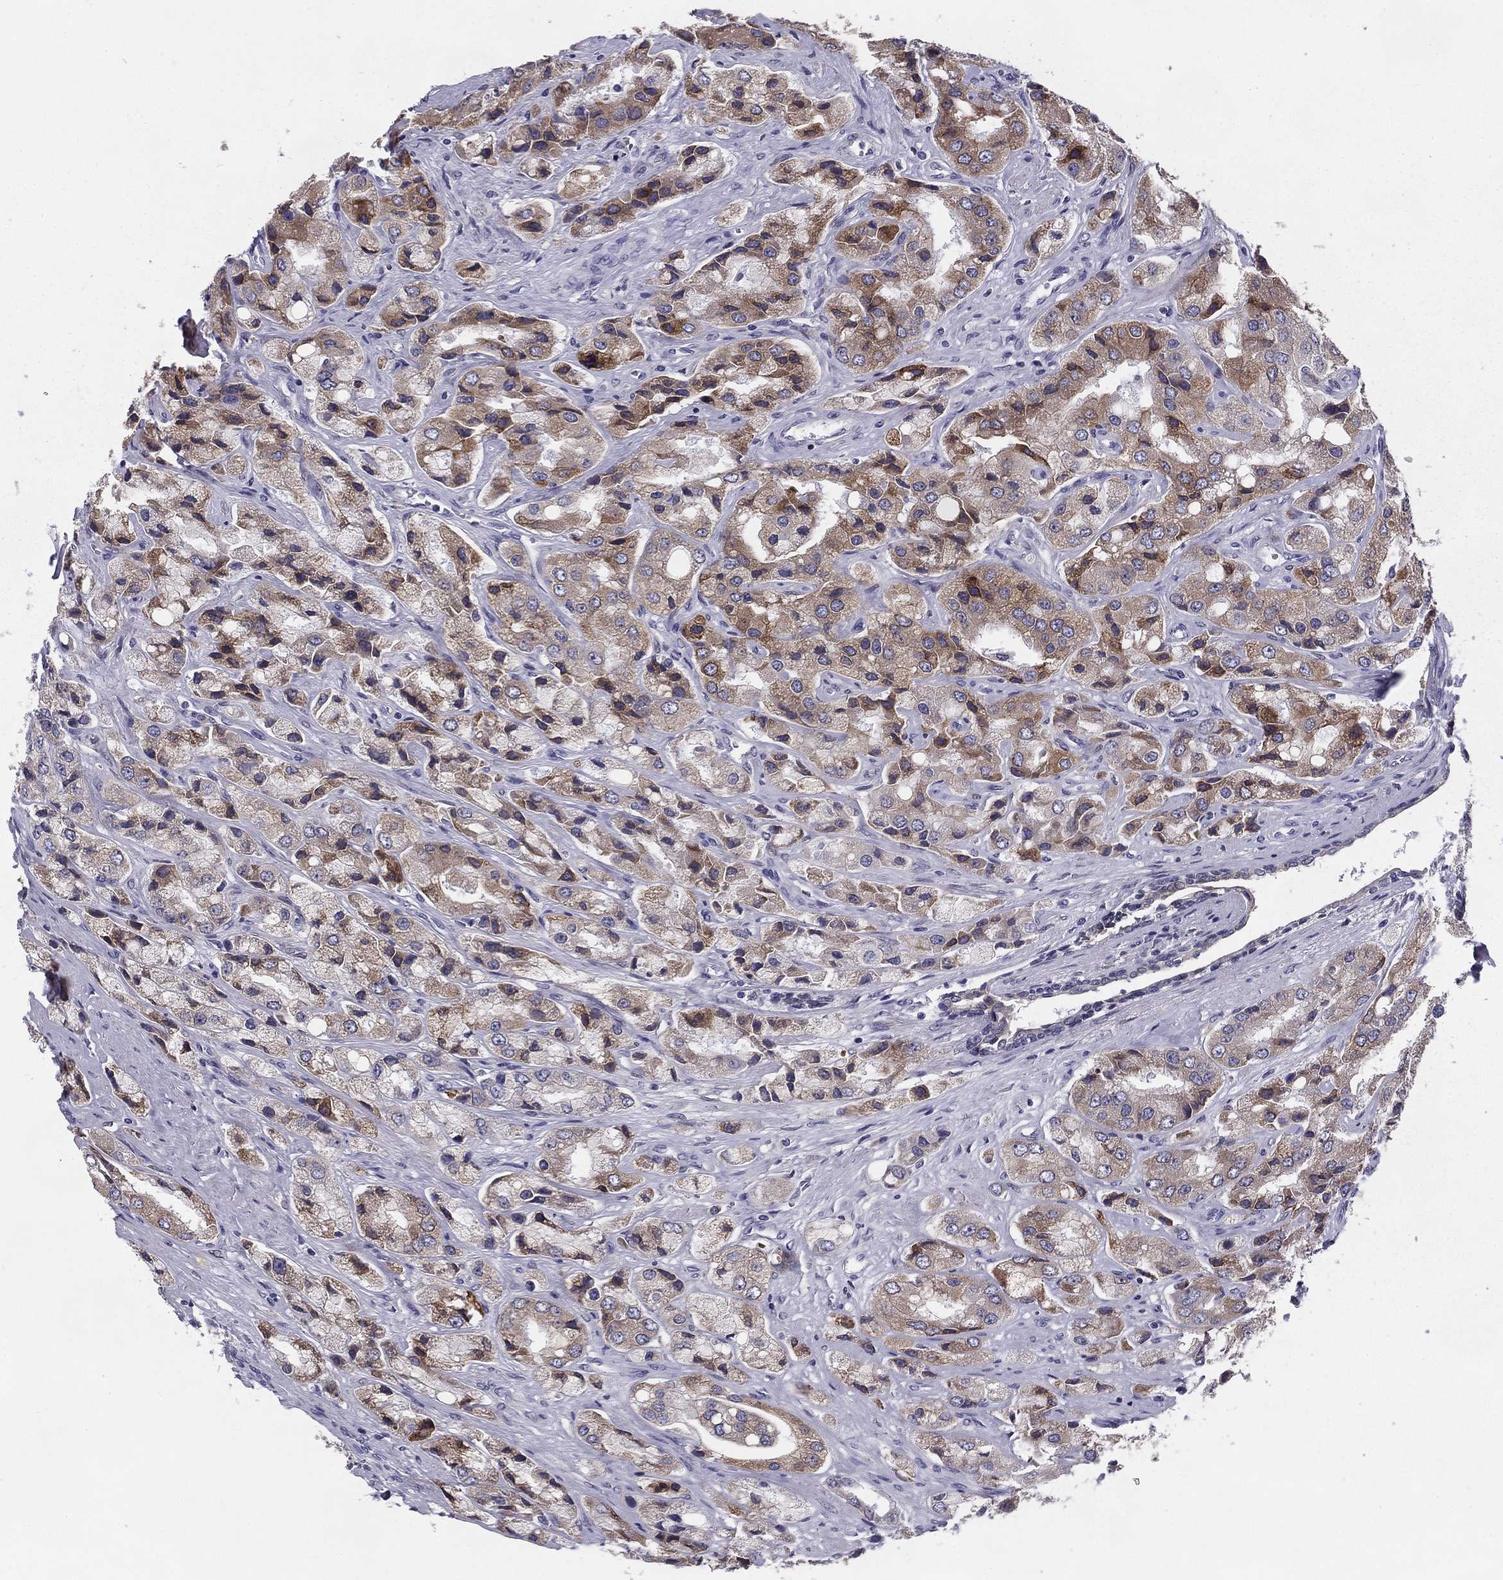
{"staining": {"intensity": "weak", "quantity": ">75%", "location": "cytoplasmic/membranous"}, "tissue": "prostate cancer", "cell_type": "Tumor cells", "image_type": "cancer", "snomed": [{"axis": "morphology", "description": "Adenocarcinoma, Low grade"}, {"axis": "topography", "description": "Prostate"}], "caption": "Approximately >75% of tumor cells in prostate cancer (adenocarcinoma (low-grade)) demonstrate weak cytoplasmic/membranous protein expression as visualized by brown immunohistochemical staining.", "gene": "TMED3", "patient": {"sex": "male", "age": 69}}